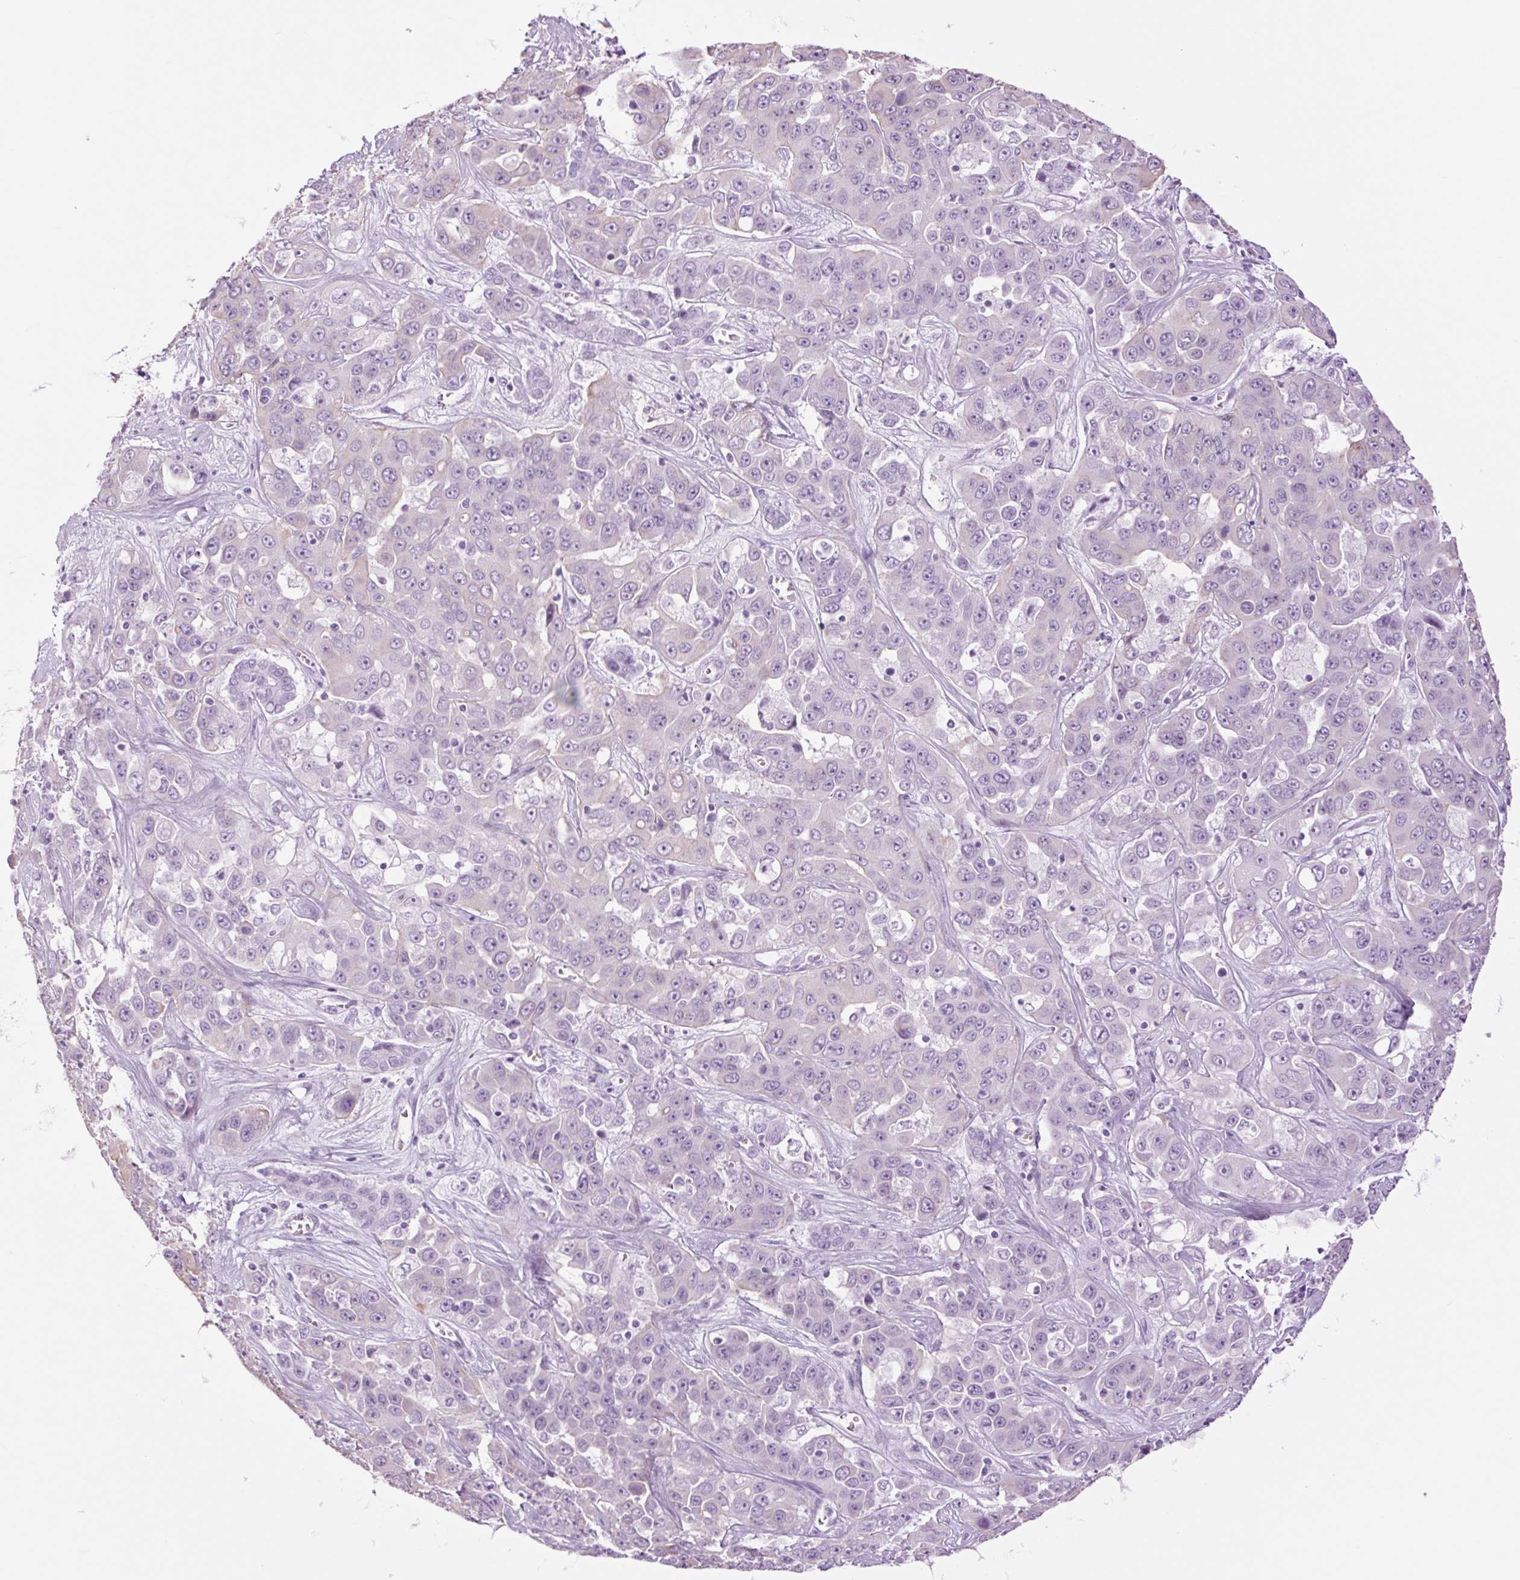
{"staining": {"intensity": "negative", "quantity": "none", "location": "none"}, "tissue": "liver cancer", "cell_type": "Tumor cells", "image_type": "cancer", "snomed": [{"axis": "morphology", "description": "Cholangiocarcinoma"}, {"axis": "topography", "description": "Liver"}], "caption": "DAB immunohistochemical staining of liver cancer displays no significant staining in tumor cells.", "gene": "TFF2", "patient": {"sex": "female", "age": 52}}